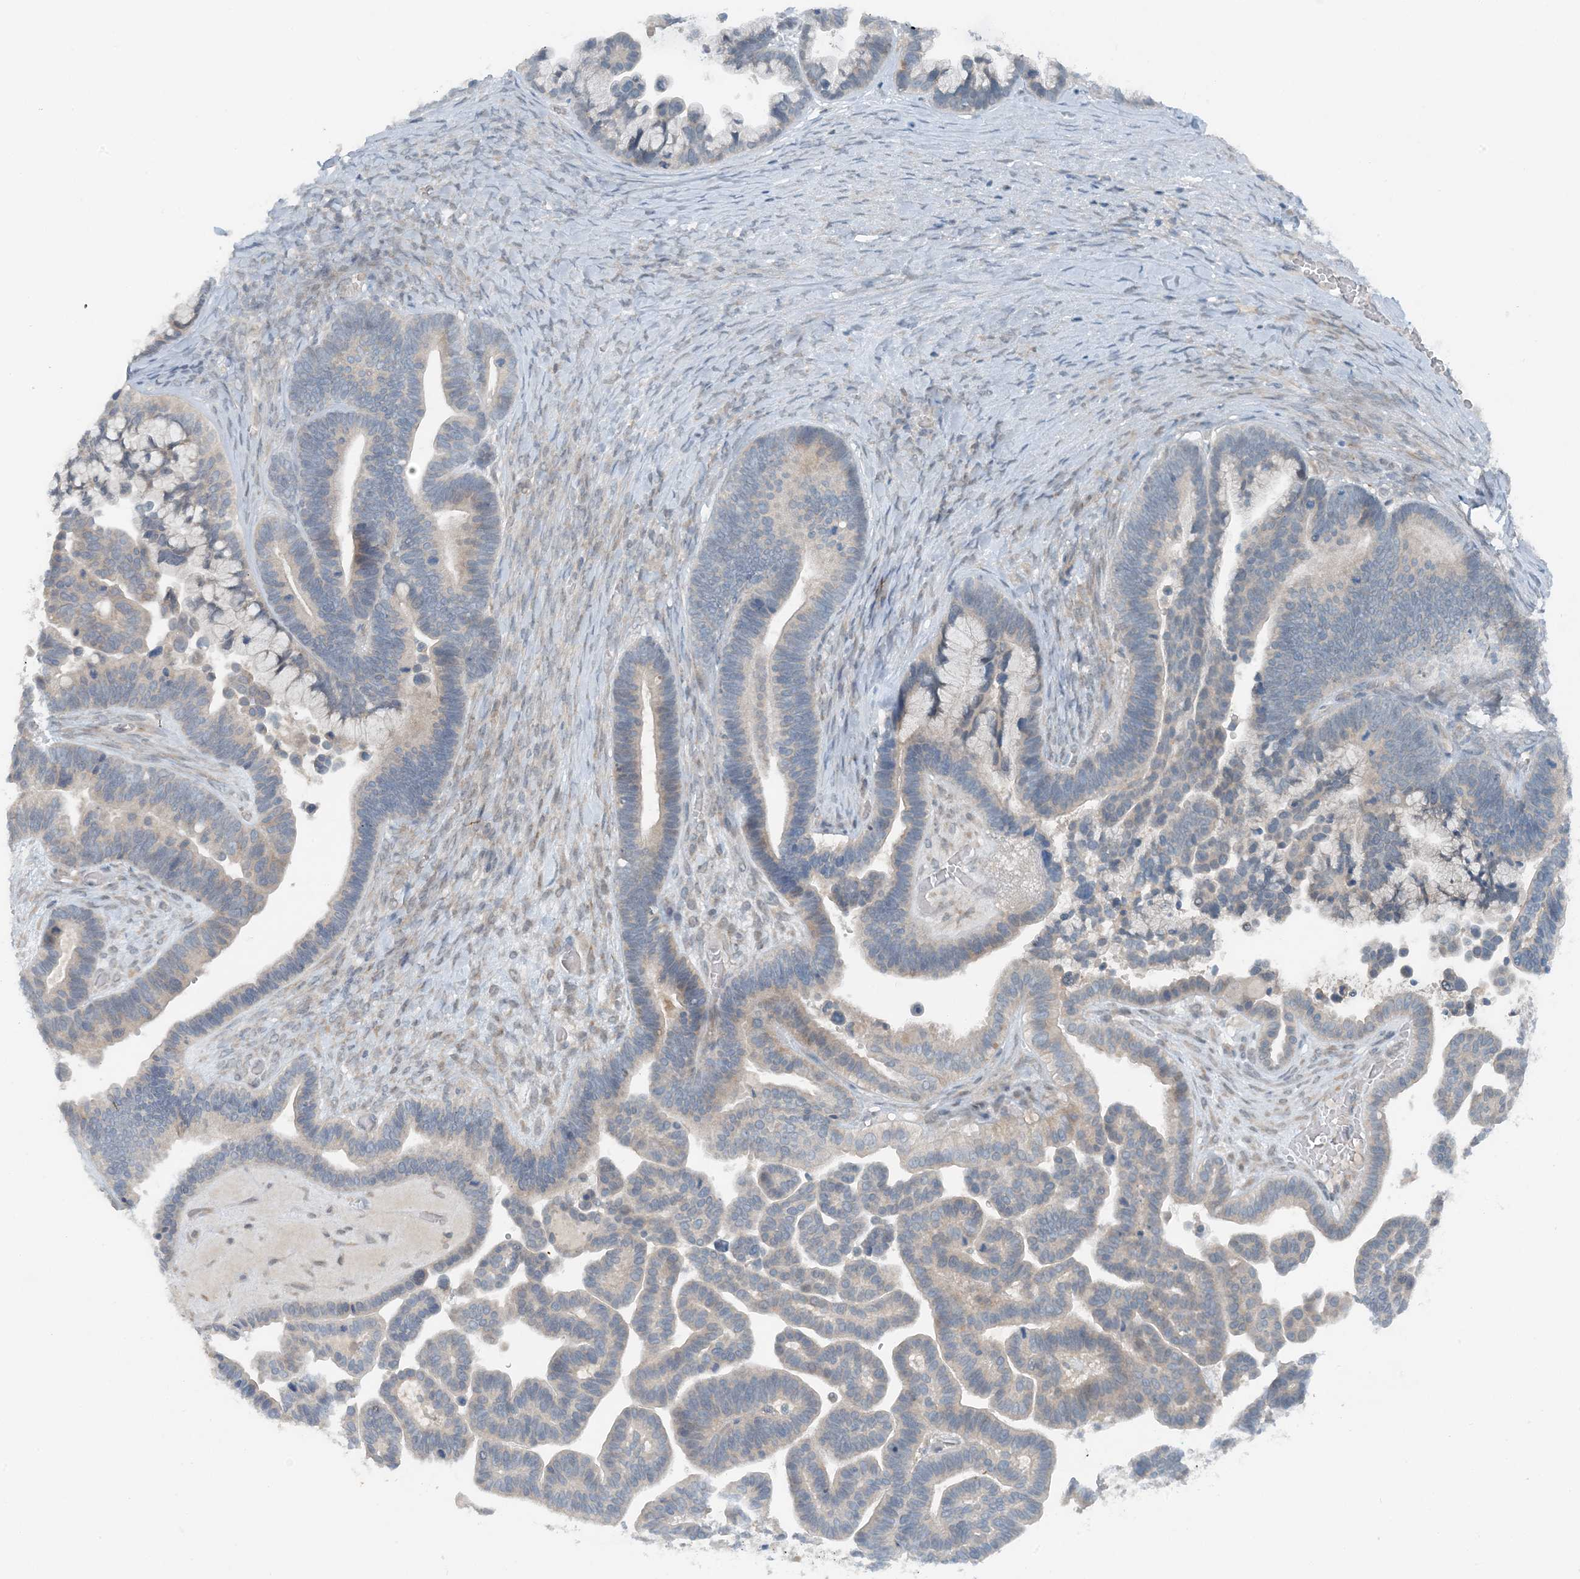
{"staining": {"intensity": "negative", "quantity": "none", "location": "none"}, "tissue": "ovarian cancer", "cell_type": "Tumor cells", "image_type": "cancer", "snomed": [{"axis": "morphology", "description": "Cystadenocarcinoma, serous, NOS"}, {"axis": "topography", "description": "Ovary"}], "caption": "Immunohistochemistry of ovarian cancer (serous cystadenocarcinoma) shows no positivity in tumor cells. (Stains: DAB IHC with hematoxylin counter stain, Microscopy: brightfield microscopy at high magnification).", "gene": "MITD1", "patient": {"sex": "female", "age": 56}}